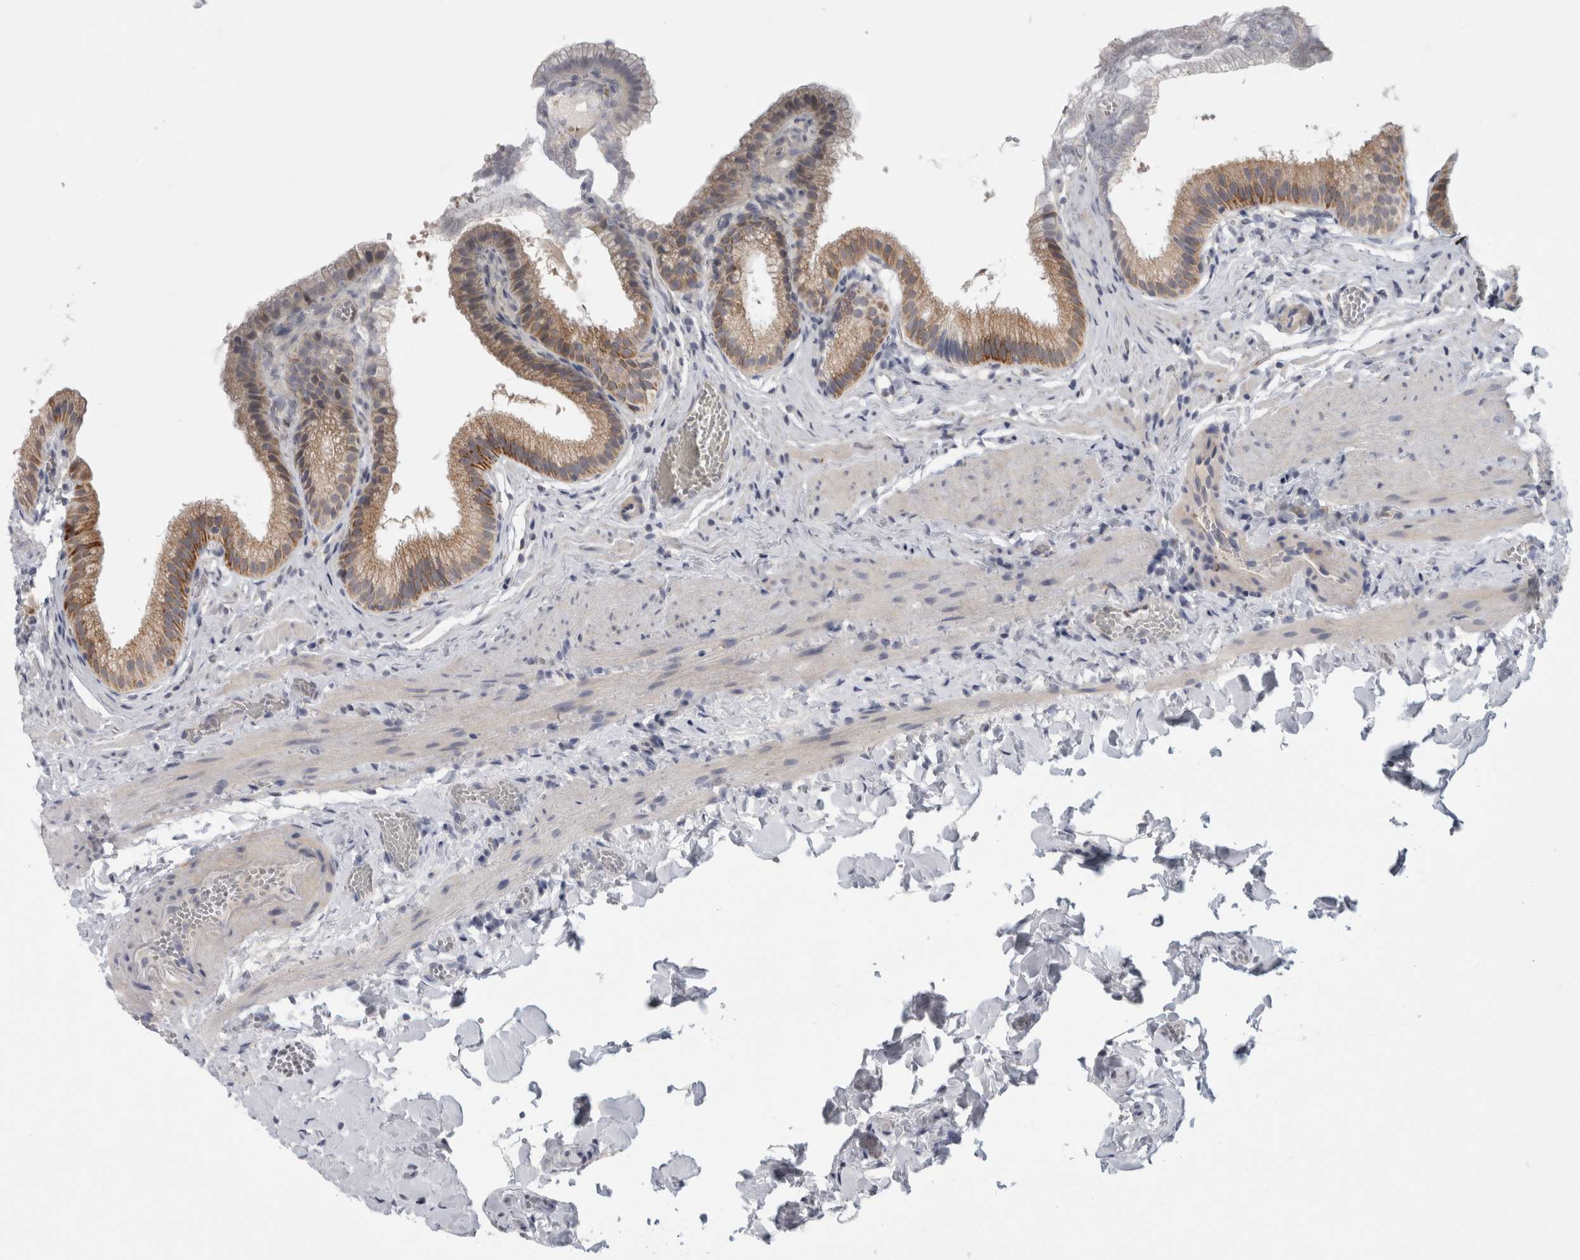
{"staining": {"intensity": "strong", "quantity": "25%-75%", "location": "cytoplasmic/membranous"}, "tissue": "gallbladder", "cell_type": "Glandular cells", "image_type": "normal", "snomed": [{"axis": "morphology", "description": "Normal tissue, NOS"}, {"axis": "topography", "description": "Gallbladder"}], "caption": "Immunohistochemical staining of unremarkable gallbladder reveals strong cytoplasmic/membranous protein expression in approximately 25%-75% of glandular cells.", "gene": "RAB18", "patient": {"sex": "male", "age": 38}}